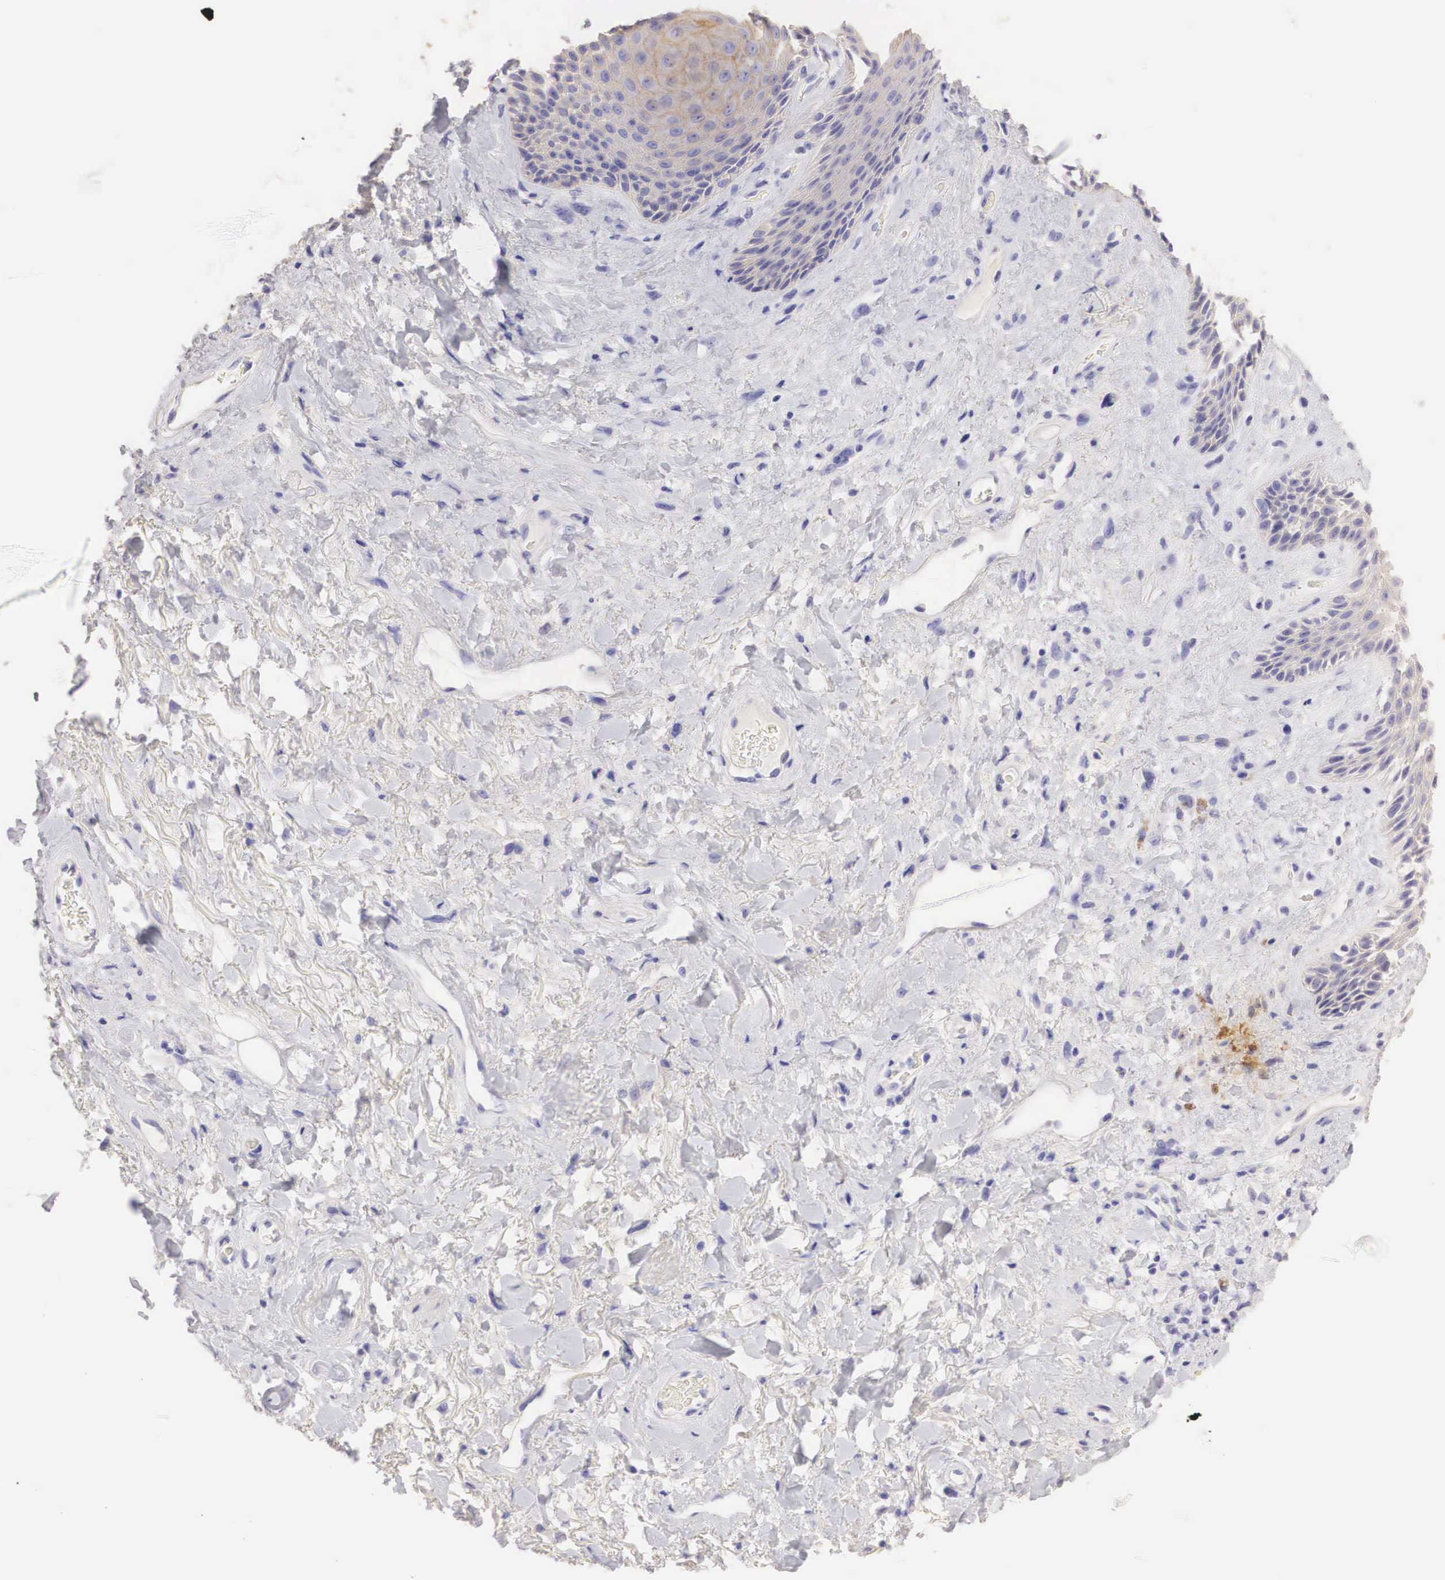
{"staining": {"intensity": "weak", "quantity": "<25%", "location": "cytoplasmic/membranous"}, "tissue": "skin", "cell_type": "Epidermal cells", "image_type": "normal", "snomed": [{"axis": "morphology", "description": "Normal tissue, NOS"}, {"axis": "topography", "description": "Anal"}], "caption": "Immunohistochemistry (IHC) image of unremarkable human skin stained for a protein (brown), which reveals no expression in epidermal cells.", "gene": "ERBB2", "patient": {"sex": "male", "age": 78}}